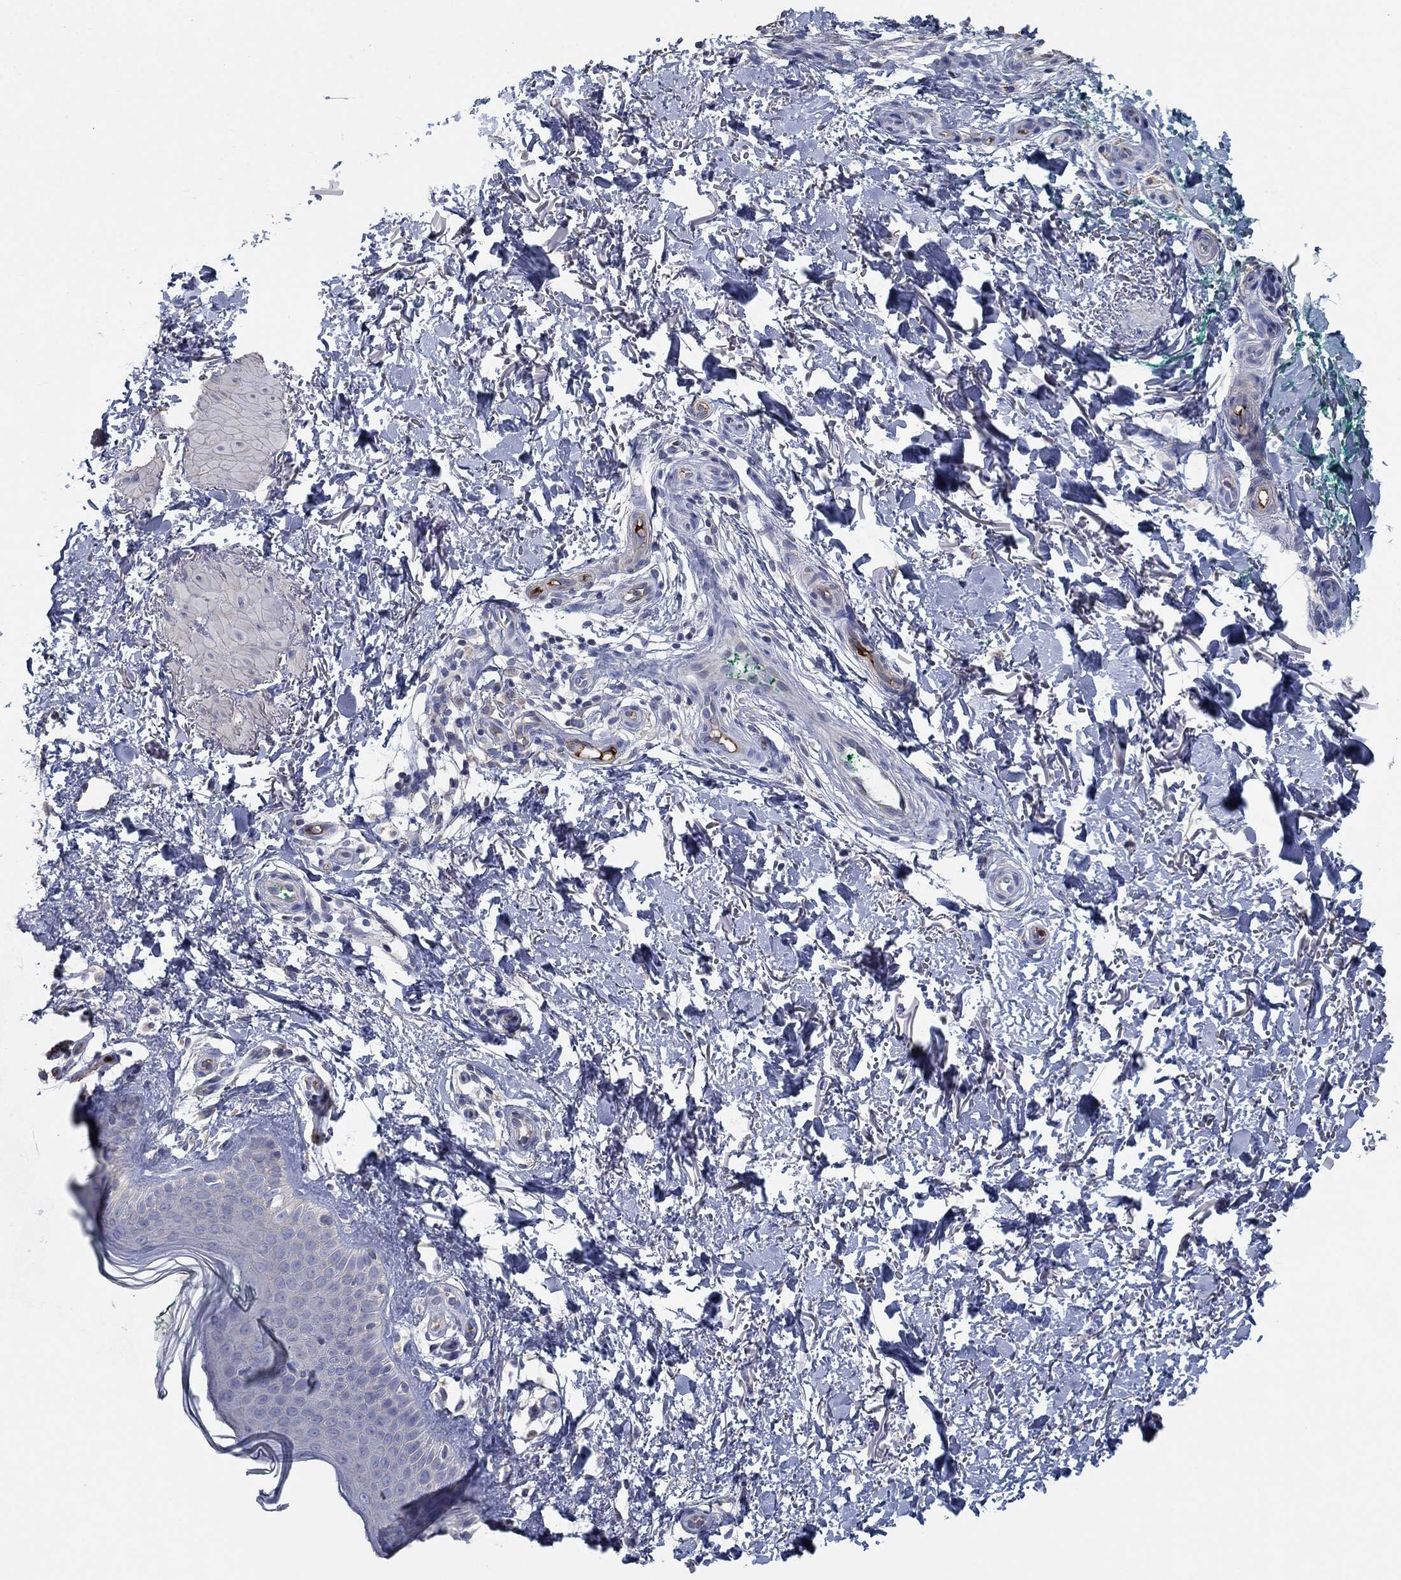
{"staining": {"intensity": "negative", "quantity": "none", "location": "none"}, "tissue": "skin", "cell_type": "Fibroblasts", "image_type": "normal", "snomed": [{"axis": "morphology", "description": "Normal tissue, NOS"}, {"axis": "morphology", "description": "Inflammation, NOS"}, {"axis": "morphology", "description": "Fibrosis, NOS"}, {"axis": "topography", "description": "Skin"}], "caption": "High power microscopy micrograph of an immunohistochemistry (IHC) image of benign skin, revealing no significant positivity in fibroblasts.", "gene": "APOC3", "patient": {"sex": "male", "age": 71}}